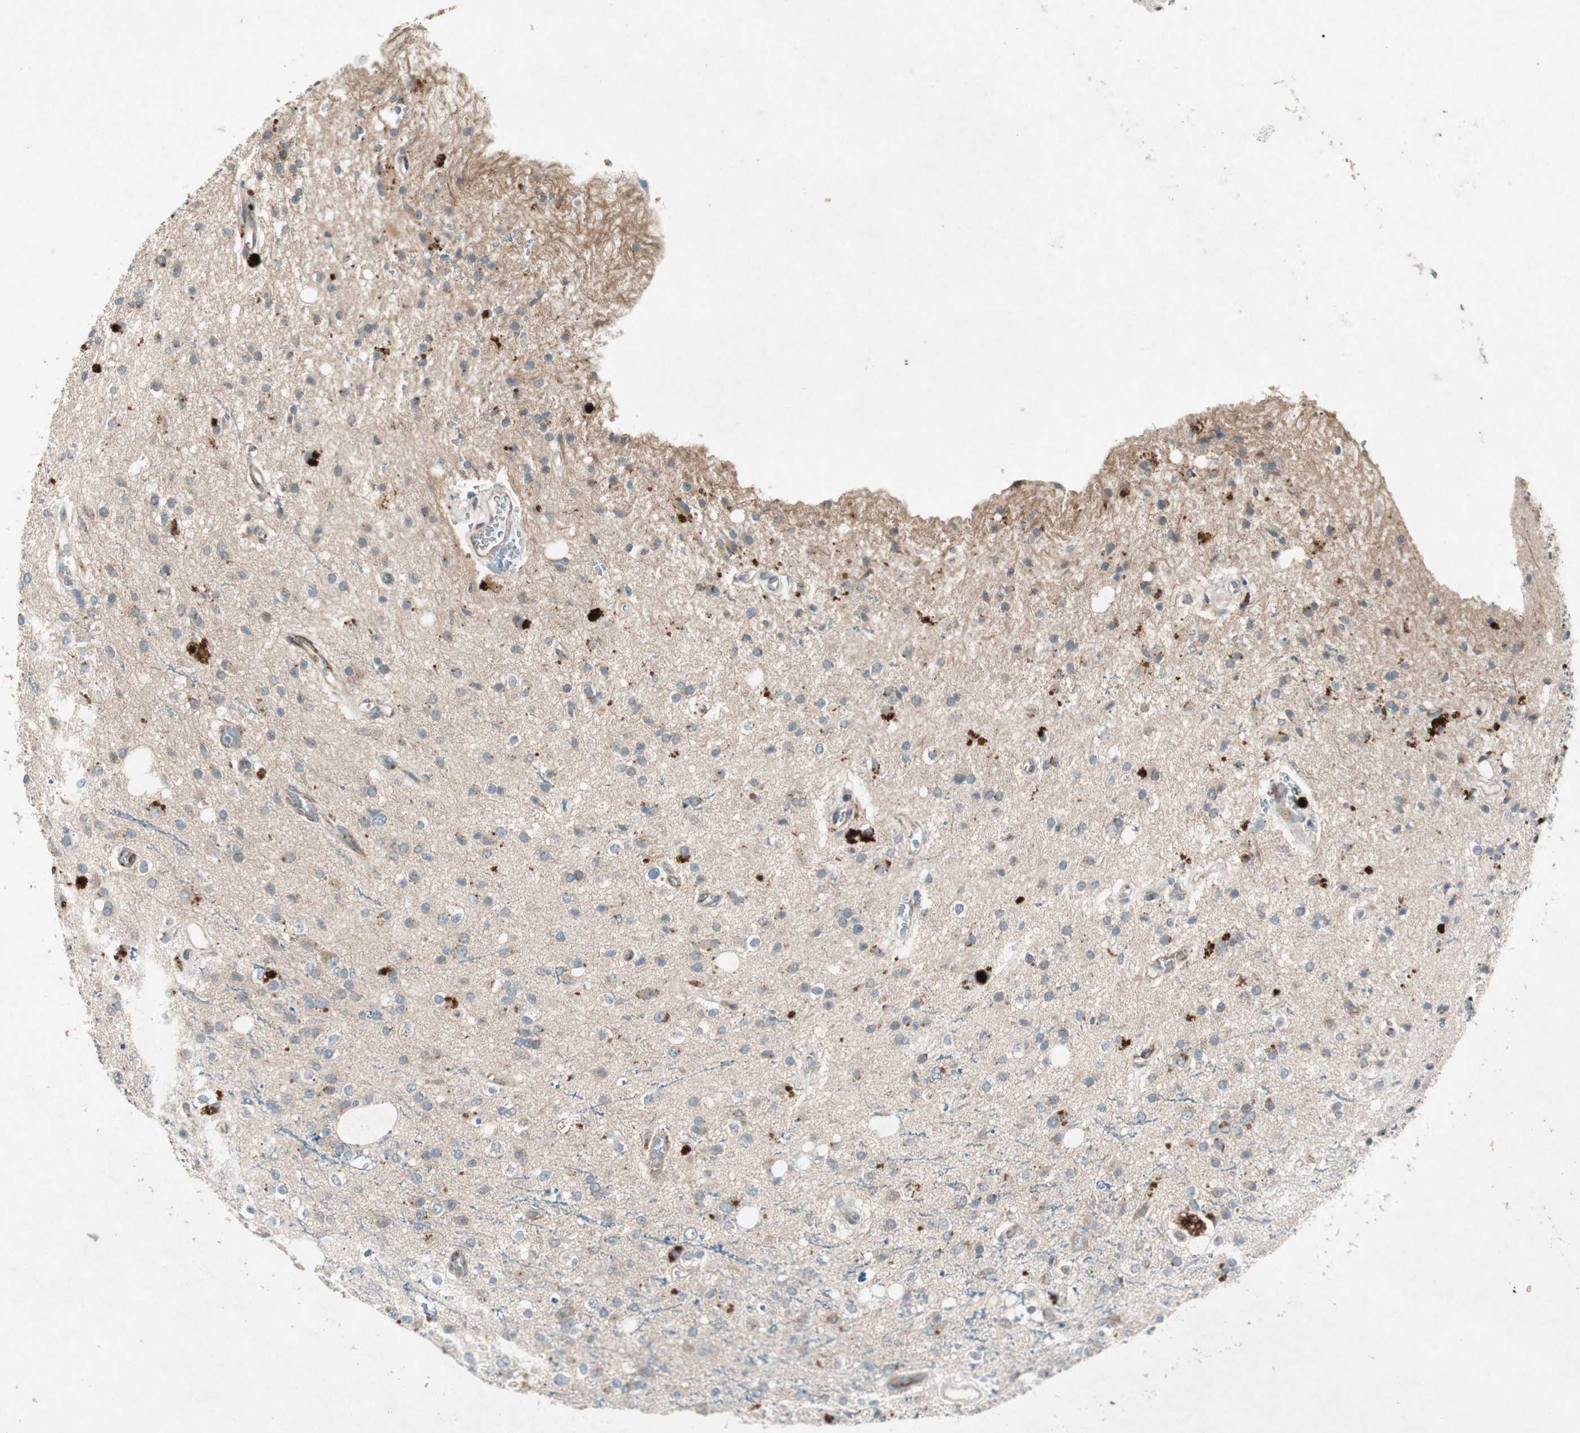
{"staining": {"intensity": "weak", "quantity": "25%-75%", "location": "cytoplasmic/membranous"}, "tissue": "glioma", "cell_type": "Tumor cells", "image_type": "cancer", "snomed": [{"axis": "morphology", "description": "Glioma, malignant, High grade"}, {"axis": "topography", "description": "Brain"}], "caption": "Immunohistochemistry (IHC) of glioma exhibits low levels of weak cytoplasmic/membranous staining in about 25%-75% of tumor cells.", "gene": "APOO", "patient": {"sex": "male", "age": 47}}